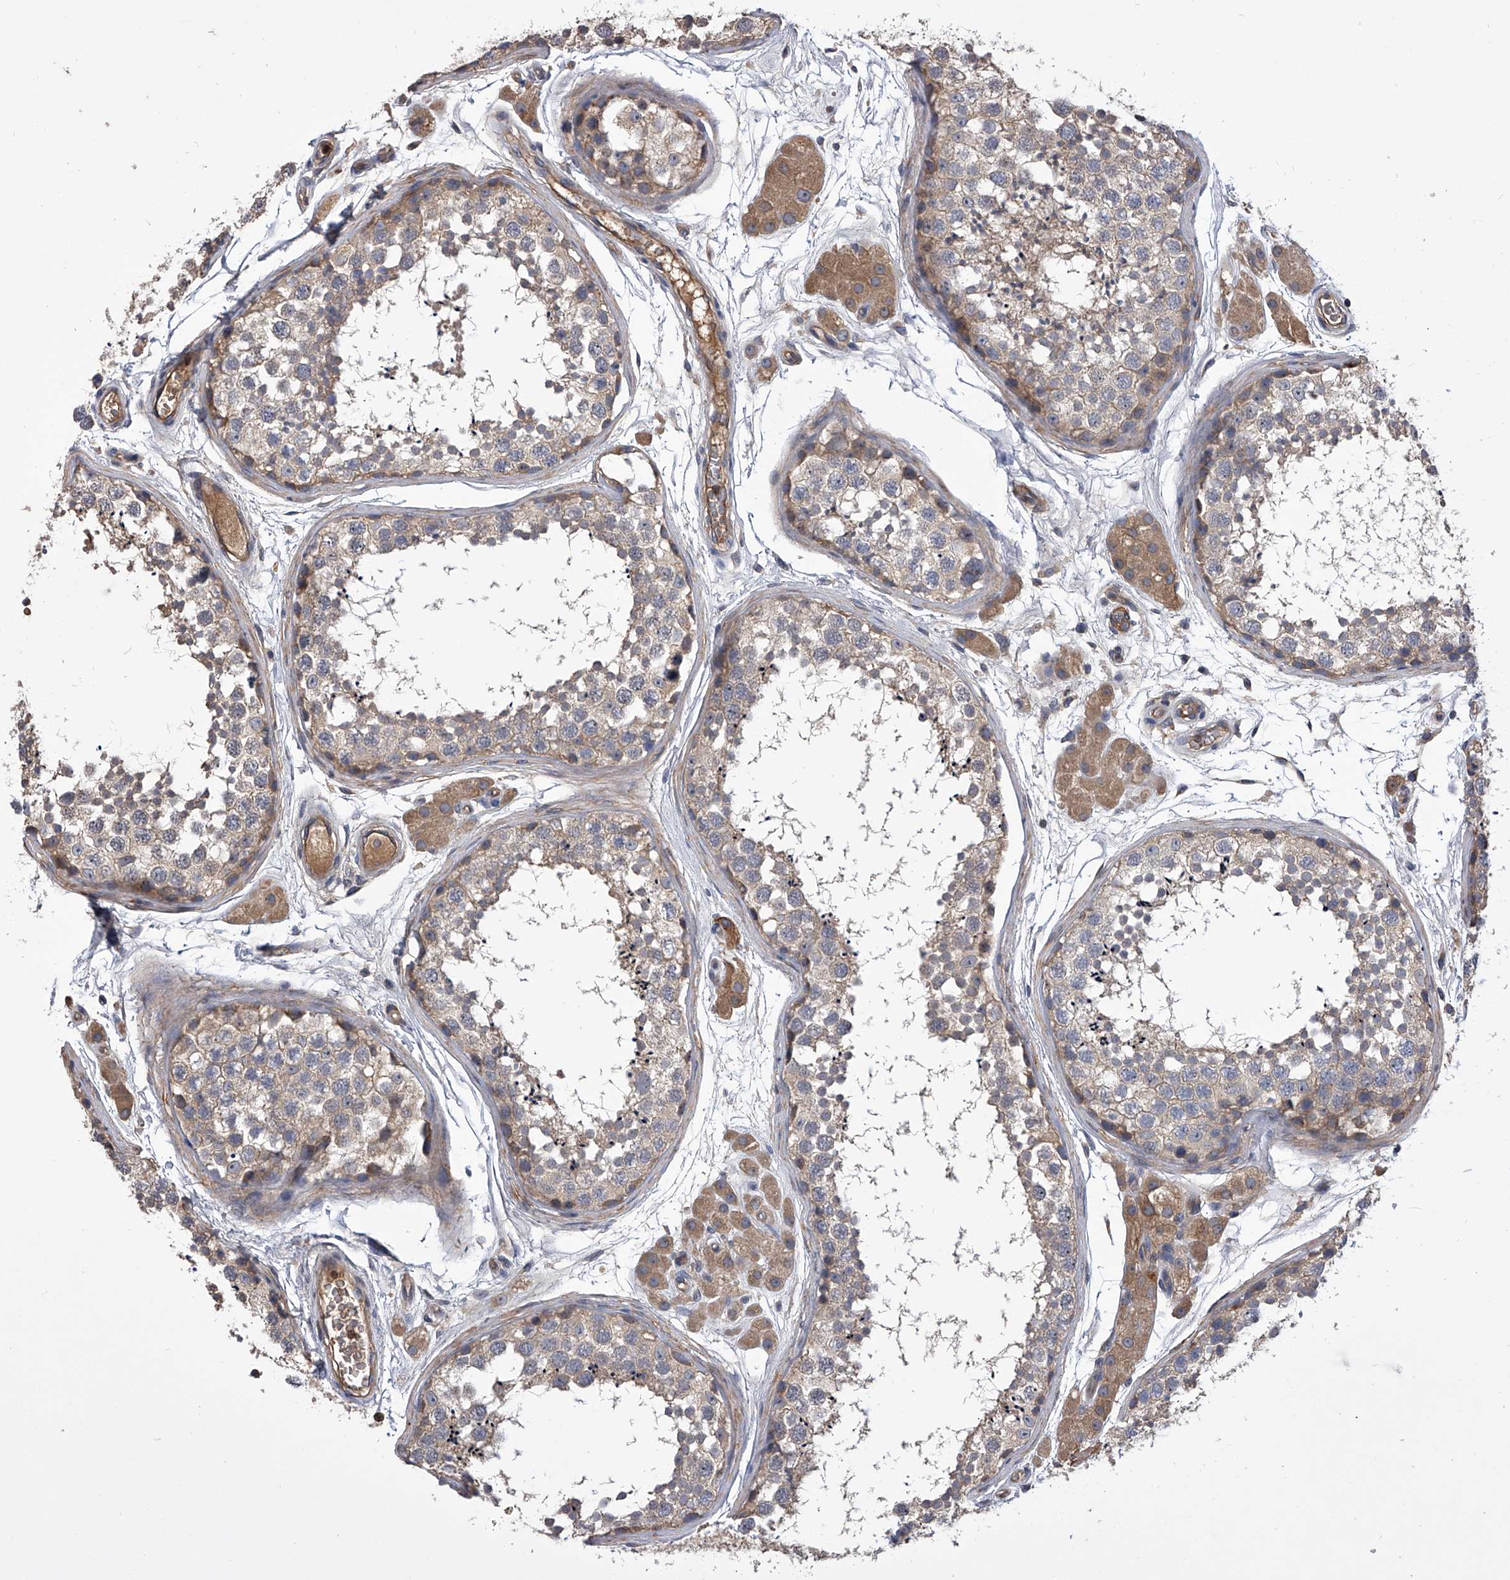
{"staining": {"intensity": "moderate", "quantity": "<25%", "location": "cytoplasmic/membranous"}, "tissue": "testis", "cell_type": "Cells in seminiferous ducts", "image_type": "normal", "snomed": [{"axis": "morphology", "description": "Normal tissue, NOS"}, {"axis": "topography", "description": "Testis"}], "caption": "Immunohistochemical staining of unremarkable testis exhibits moderate cytoplasmic/membranous protein positivity in approximately <25% of cells in seminiferous ducts. Using DAB (brown) and hematoxylin (blue) stains, captured at high magnification using brightfield microscopy.", "gene": "CUL7", "patient": {"sex": "male", "age": 56}}